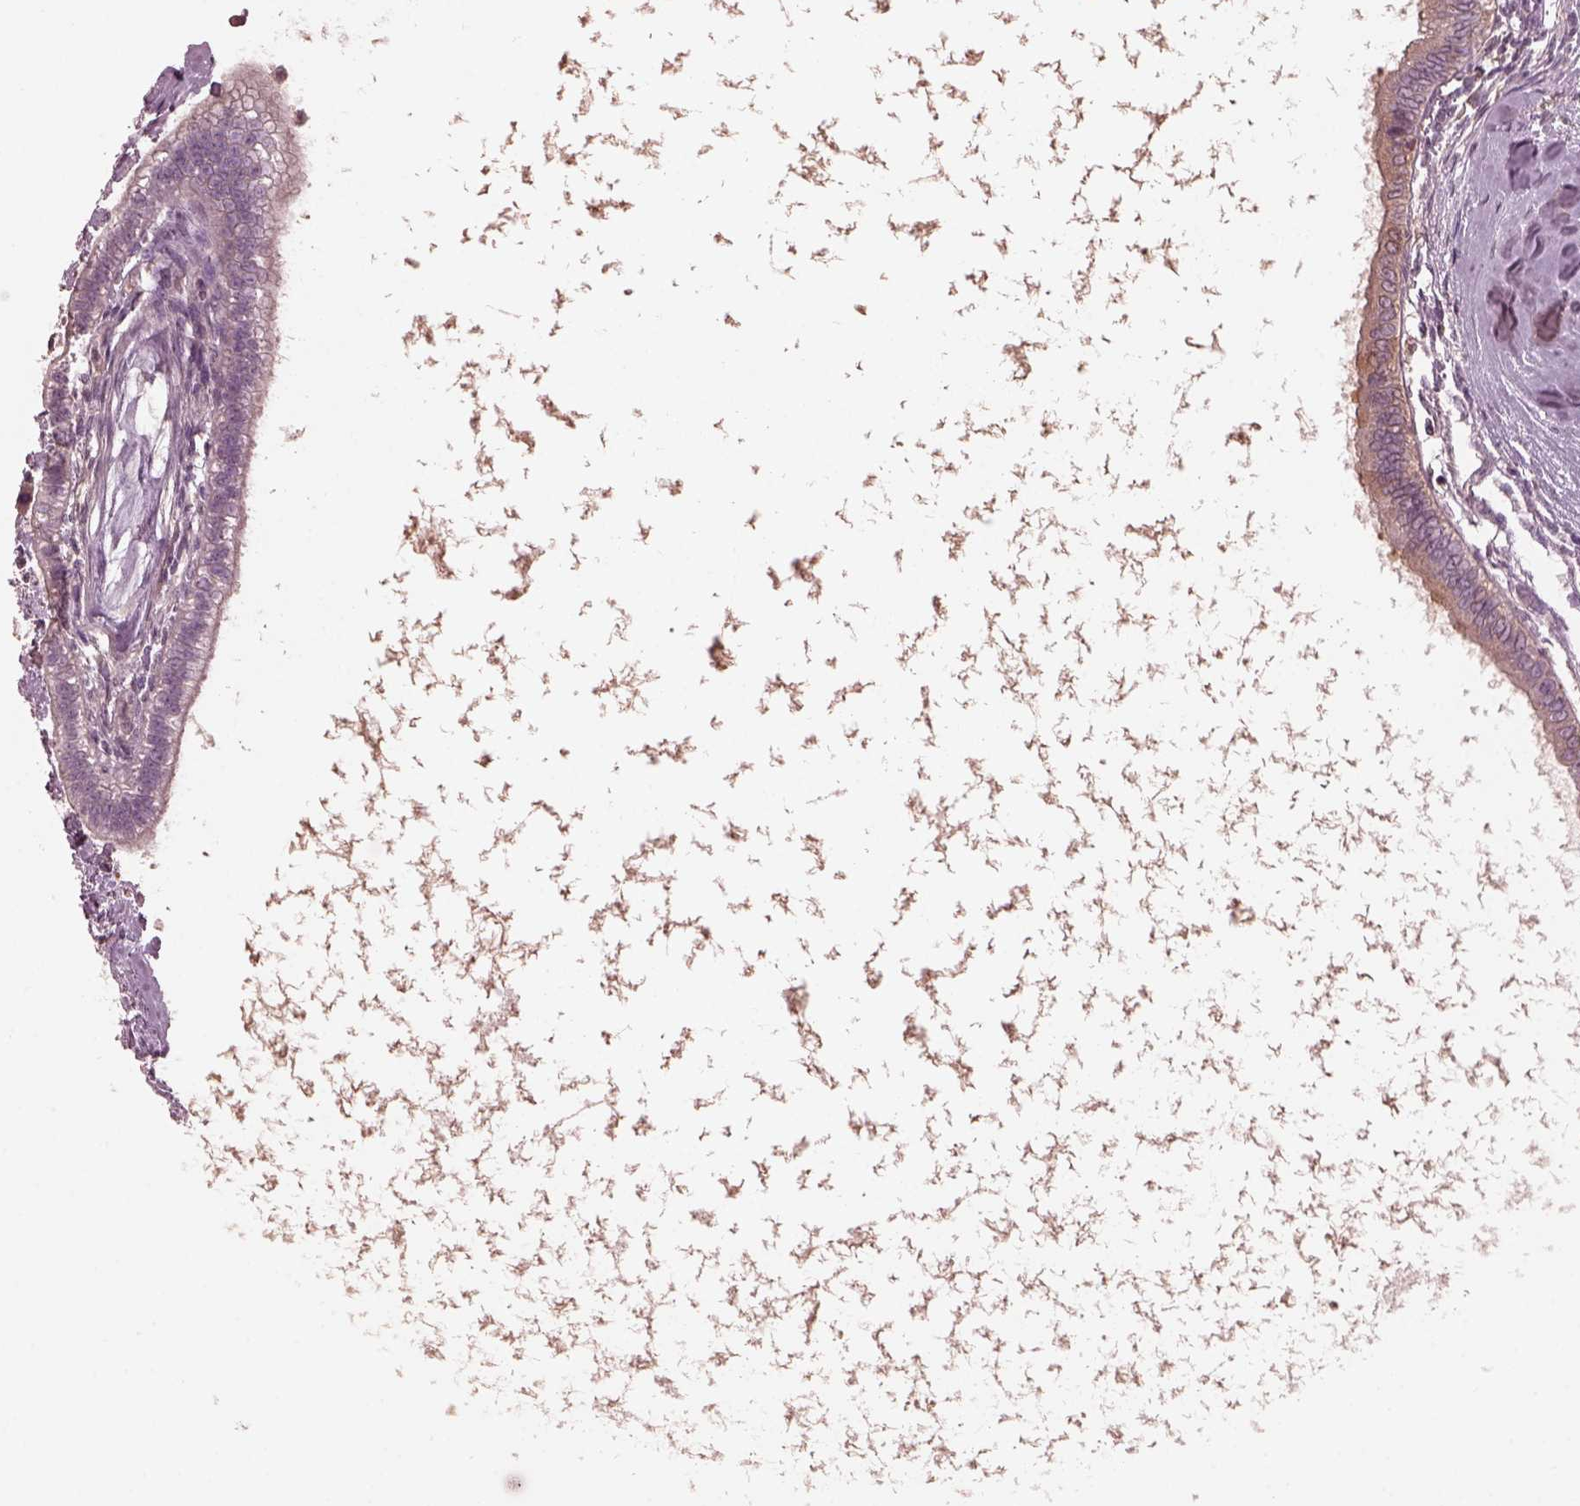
{"staining": {"intensity": "weak", "quantity": "<25%", "location": "cytoplasmic/membranous"}, "tissue": "testis cancer", "cell_type": "Tumor cells", "image_type": "cancer", "snomed": [{"axis": "morphology", "description": "Carcinoma, Embryonal, NOS"}, {"axis": "topography", "description": "Testis"}], "caption": "Immunohistochemistry (IHC) image of neoplastic tissue: testis cancer stained with DAB (3,3'-diaminobenzidine) reveals no significant protein staining in tumor cells.", "gene": "PORCN", "patient": {"sex": "male", "age": 37}}